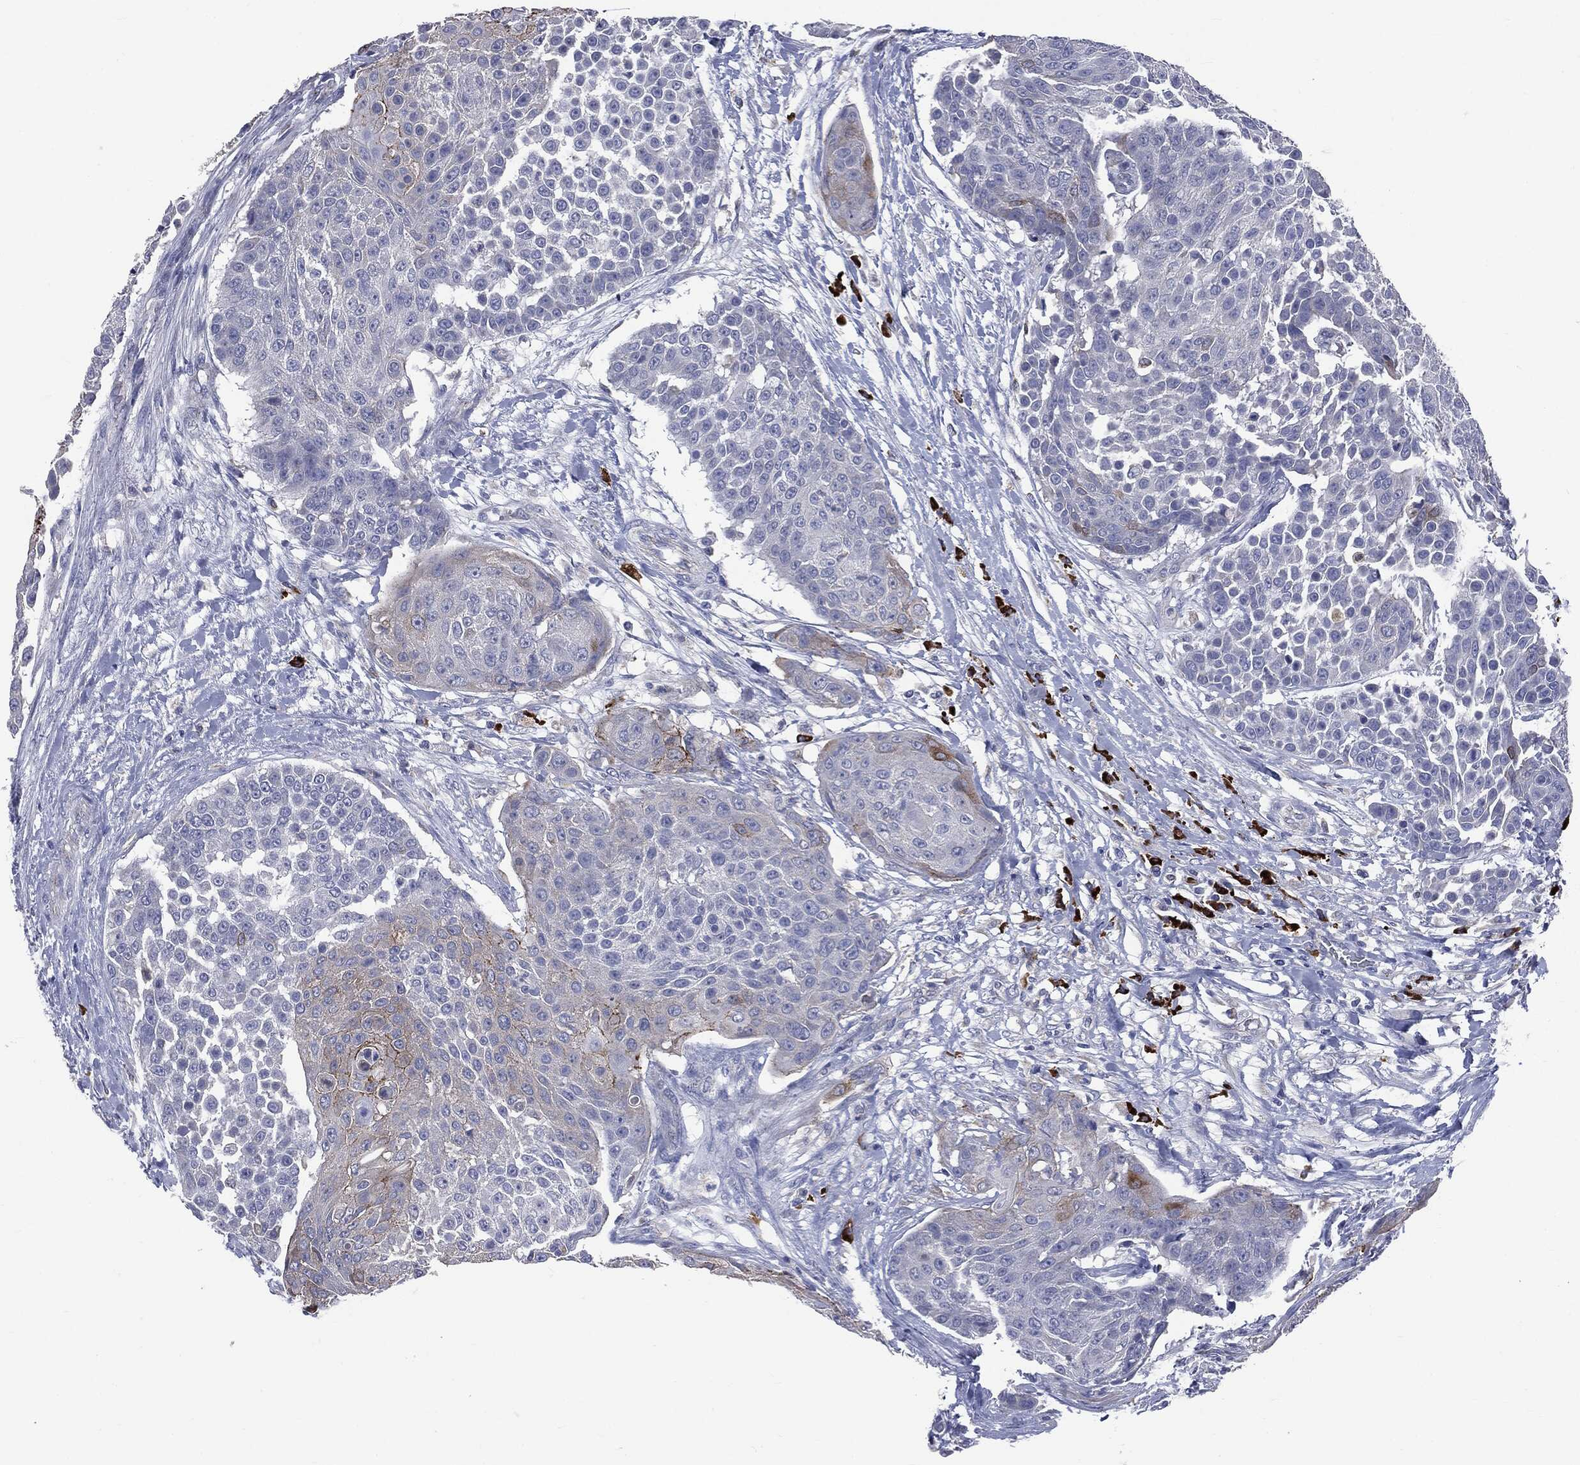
{"staining": {"intensity": "moderate", "quantity": "<25%", "location": "cytoplasmic/membranous"}, "tissue": "urothelial cancer", "cell_type": "Tumor cells", "image_type": "cancer", "snomed": [{"axis": "morphology", "description": "Urothelial carcinoma, High grade"}, {"axis": "topography", "description": "Urinary bladder"}], "caption": "Protein staining demonstrates moderate cytoplasmic/membranous staining in about <25% of tumor cells in urothelial cancer.", "gene": "PTGS2", "patient": {"sex": "female", "age": 63}}